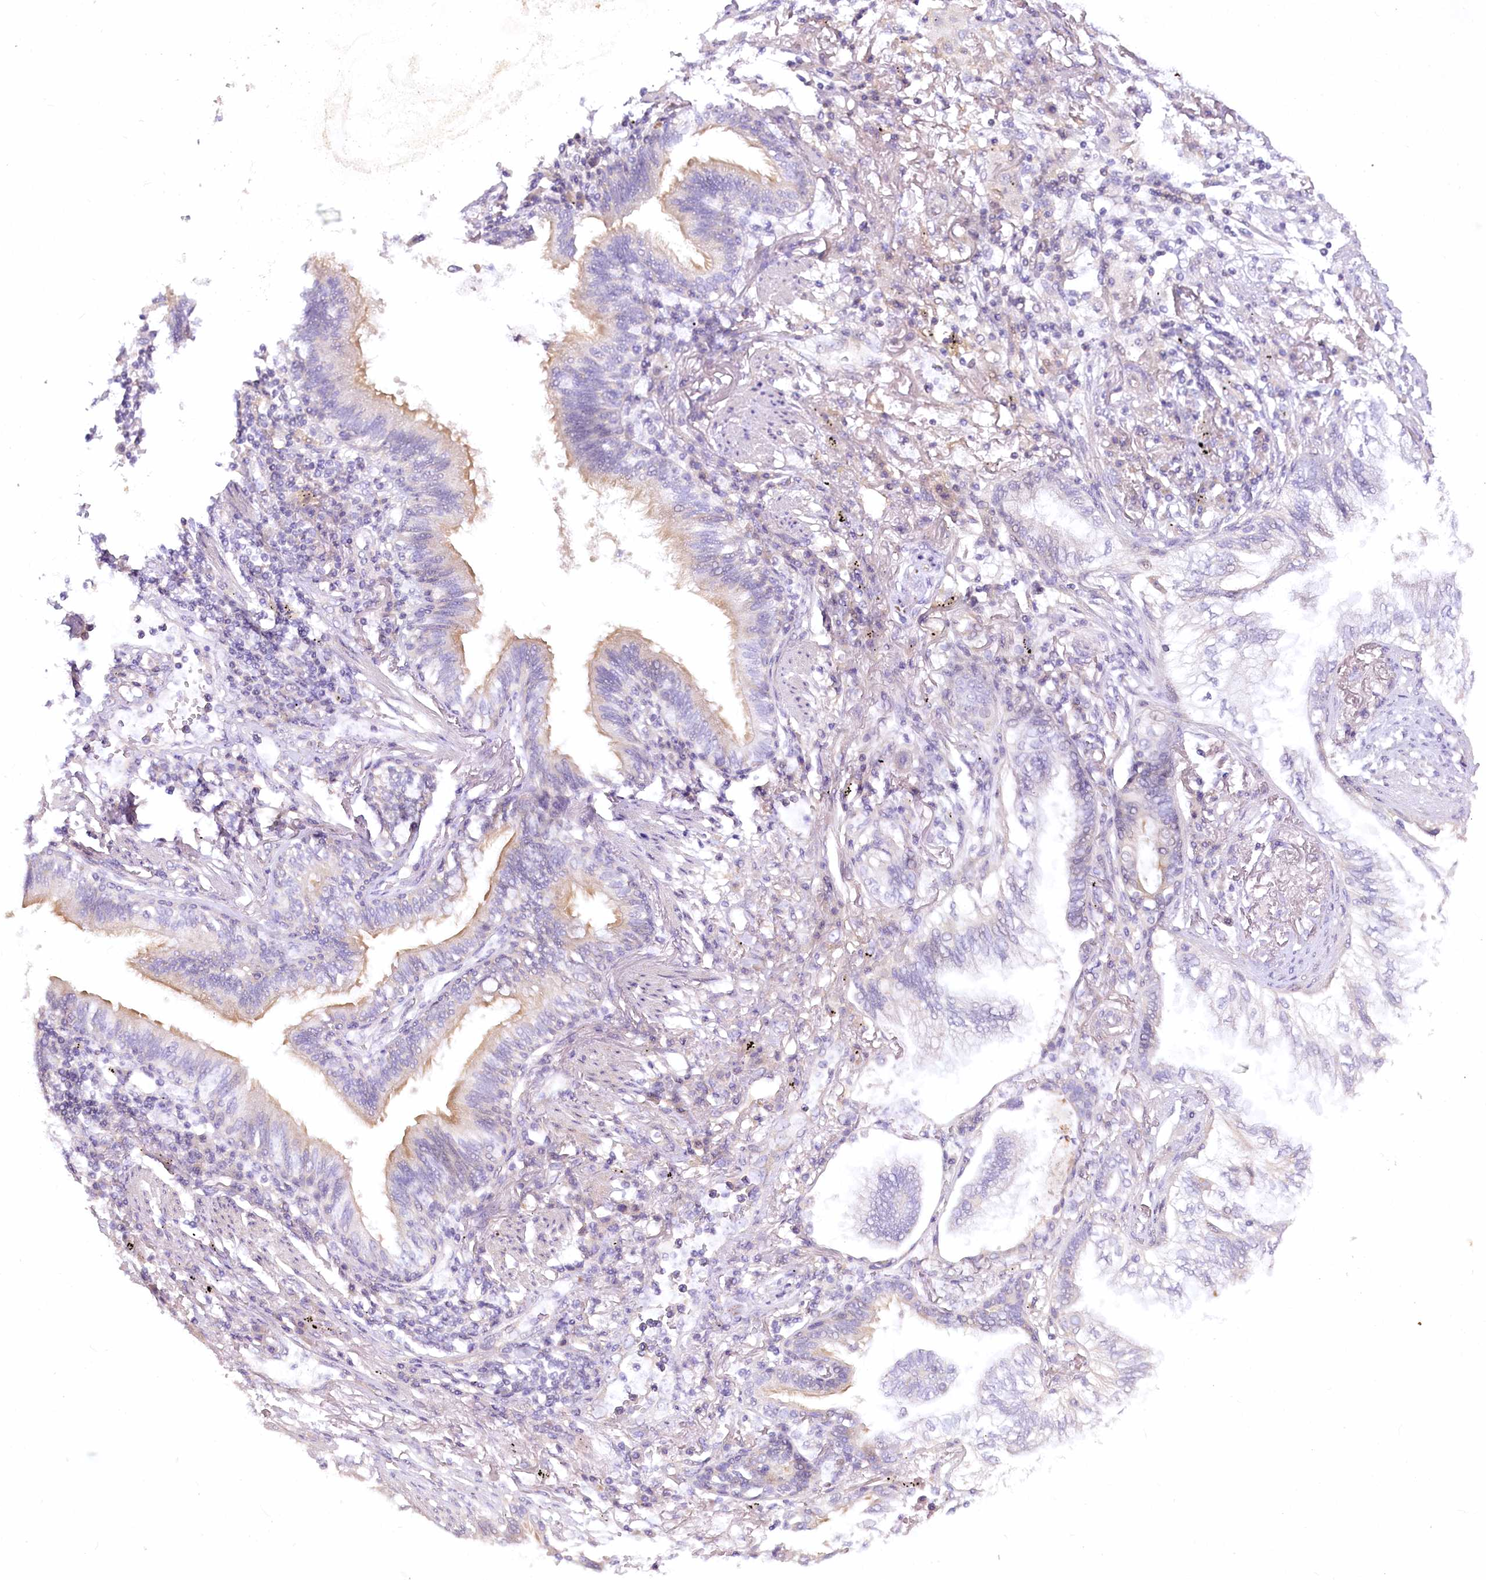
{"staining": {"intensity": "negative", "quantity": "none", "location": "none"}, "tissue": "lung cancer", "cell_type": "Tumor cells", "image_type": "cancer", "snomed": [{"axis": "morphology", "description": "Adenocarcinoma, NOS"}, {"axis": "topography", "description": "Lung"}], "caption": "Immunohistochemical staining of lung adenocarcinoma shows no significant expression in tumor cells.", "gene": "EFHC2", "patient": {"sex": "female", "age": 70}}